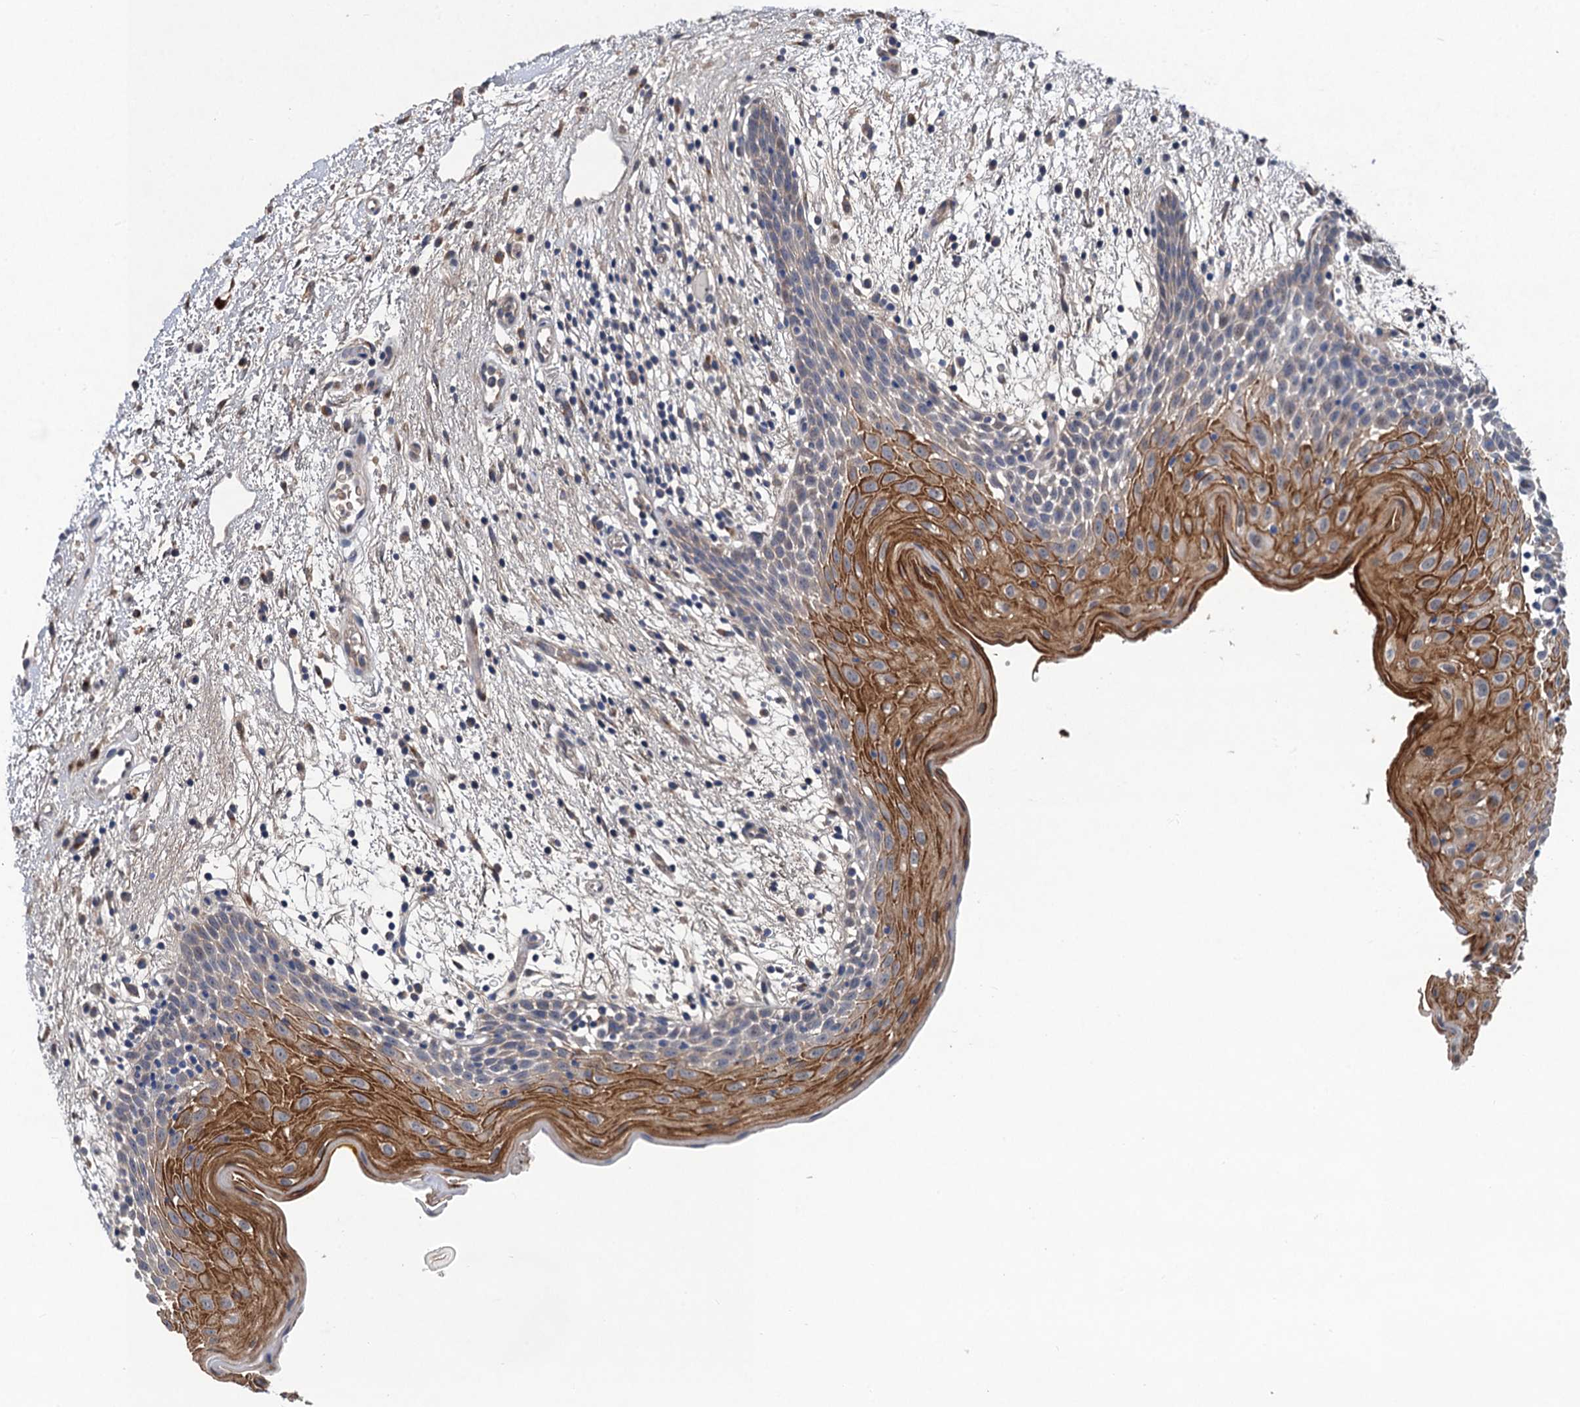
{"staining": {"intensity": "strong", "quantity": "25%-75%", "location": "cytoplasmic/membranous"}, "tissue": "oral mucosa", "cell_type": "Squamous epithelial cells", "image_type": "normal", "snomed": [{"axis": "morphology", "description": "Normal tissue, NOS"}, {"axis": "topography", "description": "Skeletal muscle"}, {"axis": "topography", "description": "Oral tissue"}, {"axis": "topography", "description": "Salivary gland"}, {"axis": "topography", "description": "Peripheral nerve tissue"}], "caption": "IHC of unremarkable human oral mucosa shows high levels of strong cytoplasmic/membranous positivity in about 25%-75% of squamous epithelial cells.", "gene": "TRAF7", "patient": {"sex": "male", "age": 54}}